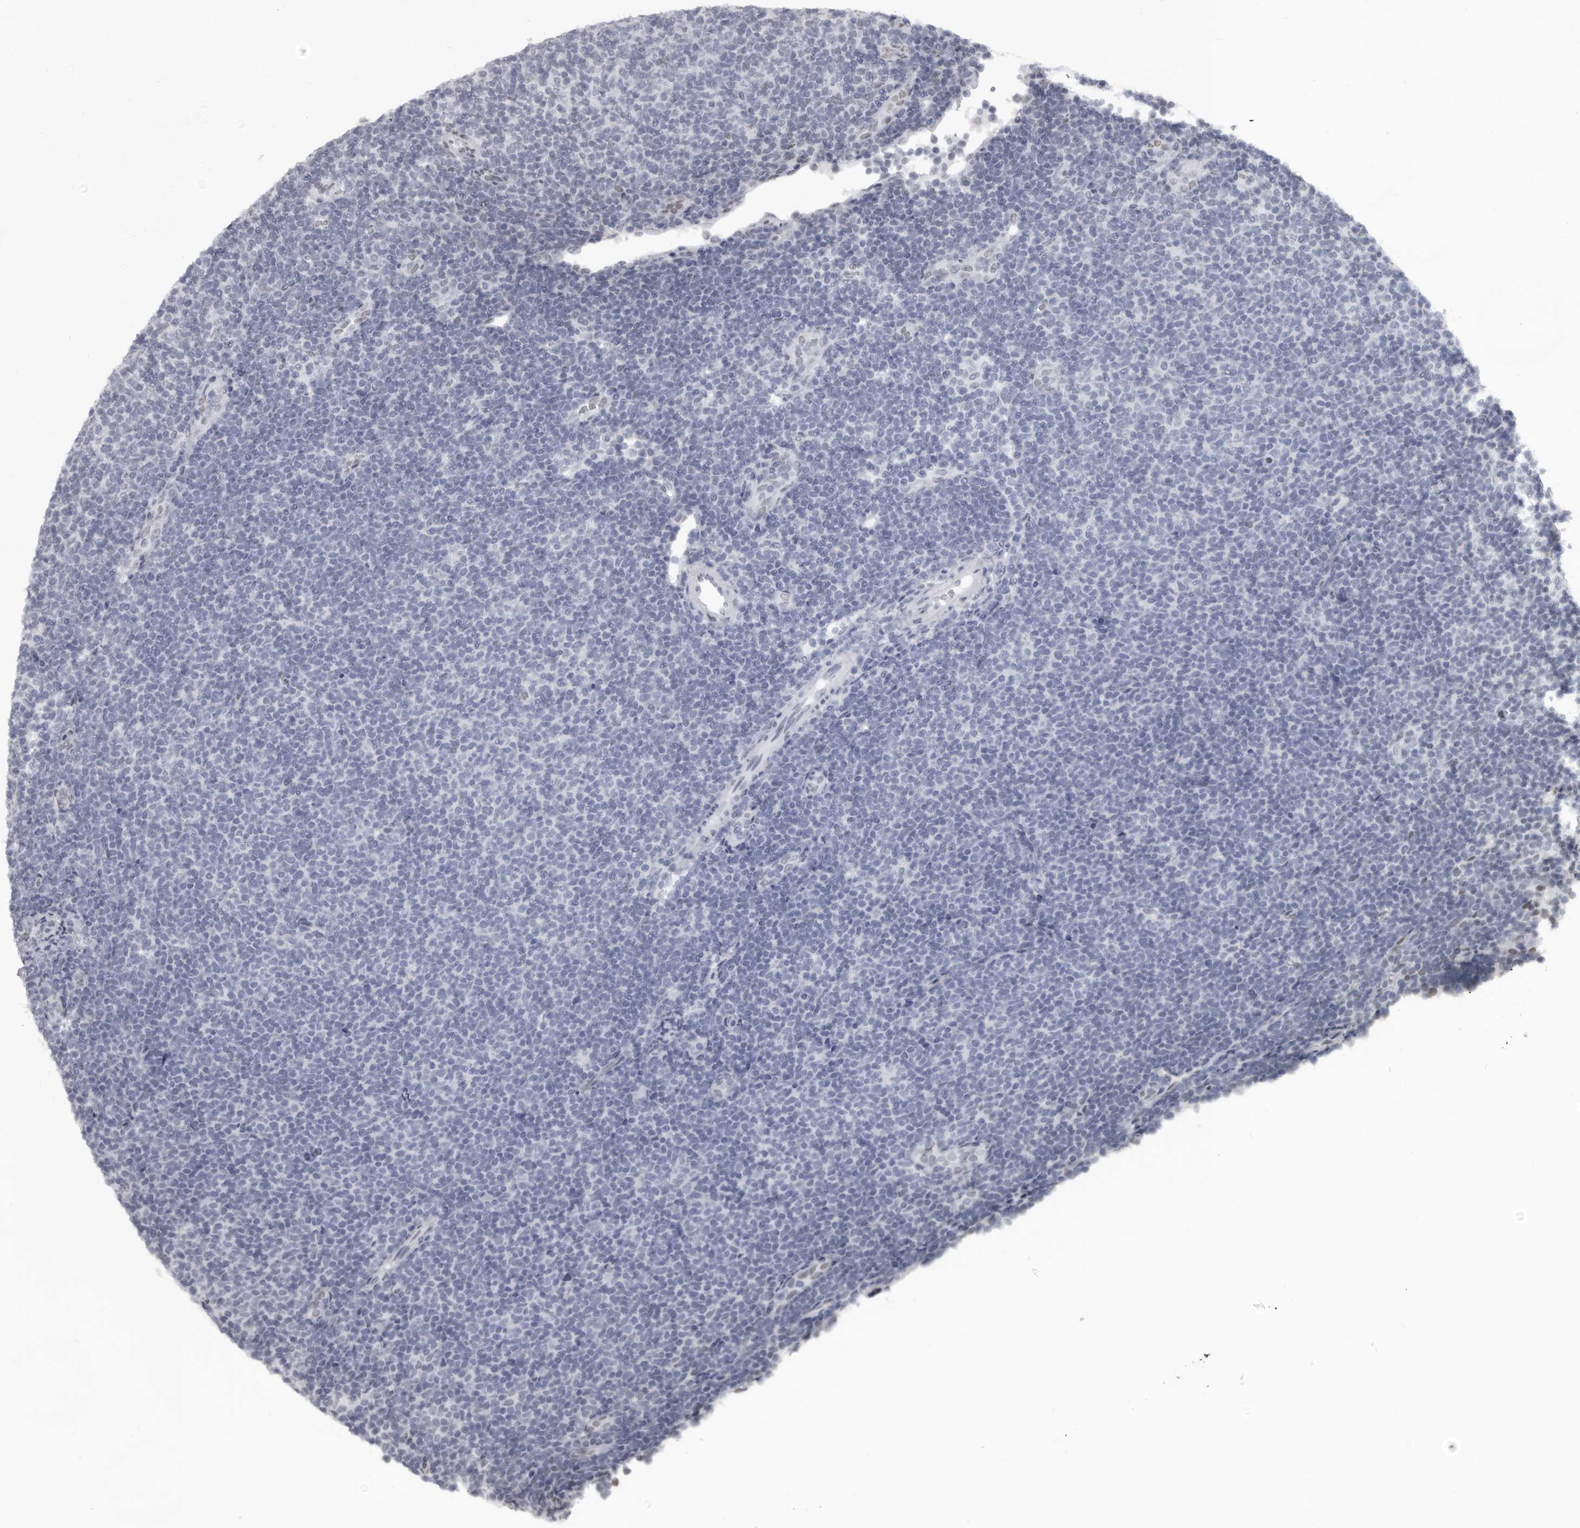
{"staining": {"intensity": "negative", "quantity": "none", "location": "none"}, "tissue": "lymphoma", "cell_type": "Tumor cells", "image_type": "cancer", "snomed": [{"axis": "morphology", "description": "Malignant lymphoma, non-Hodgkin's type, Low grade"}, {"axis": "topography", "description": "Lymph node"}], "caption": "A high-resolution histopathology image shows immunohistochemistry (IHC) staining of low-grade malignant lymphoma, non-Hodgkin's type, which shows no significant staining in tumor cells.", "gene": "NUMA1", "patient": {"sex": "male", "age": 66}}